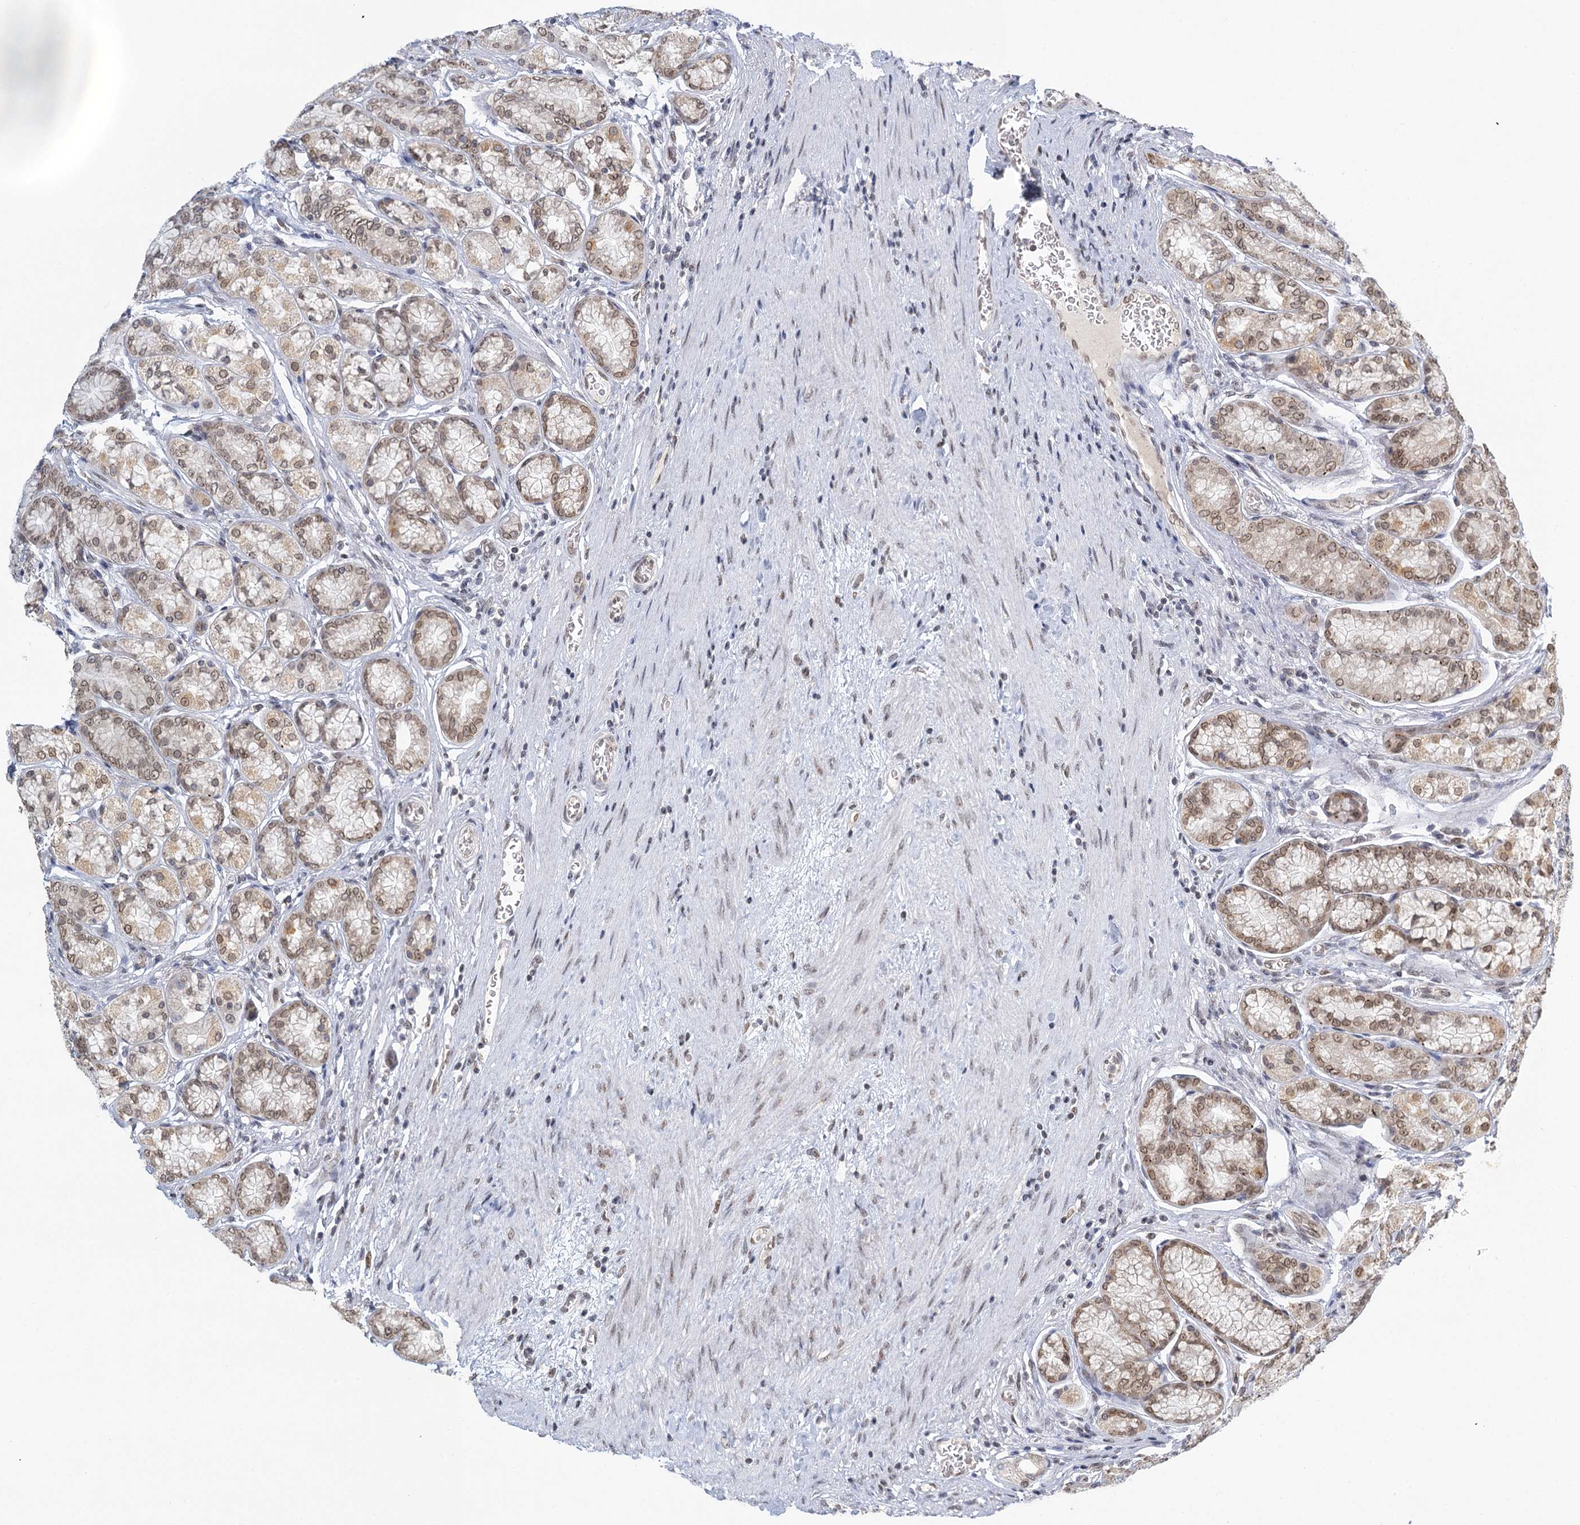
{"staining": {"intensity": "moderate", "quantity": ">75%", "location": "nuclear"}, "tissue": "stomach", "cell_type": "Glandular cells", "image_type": "normal", "snomed": [{"axis": "morphology", "description": "Normal tissue, NOS"}, {"axis": "morphology", "description": "Adenocarcinoma, NOS"}, {"axis": "morphology", "description": "Adenocarcinoma, High grade"}, {"axis": "topography", "description": "Stomach, upper"}, {"axis": "topography", "description": "Stomach"}], "caption": "IHC histopathology image of normal human stomach stained for a protein (brown), which demonstrates medium levels of moderate nuclear staining in about >75% of glandular cells.", "gene": "TREX1", "patient": {"sex": "female", "age": 65}}